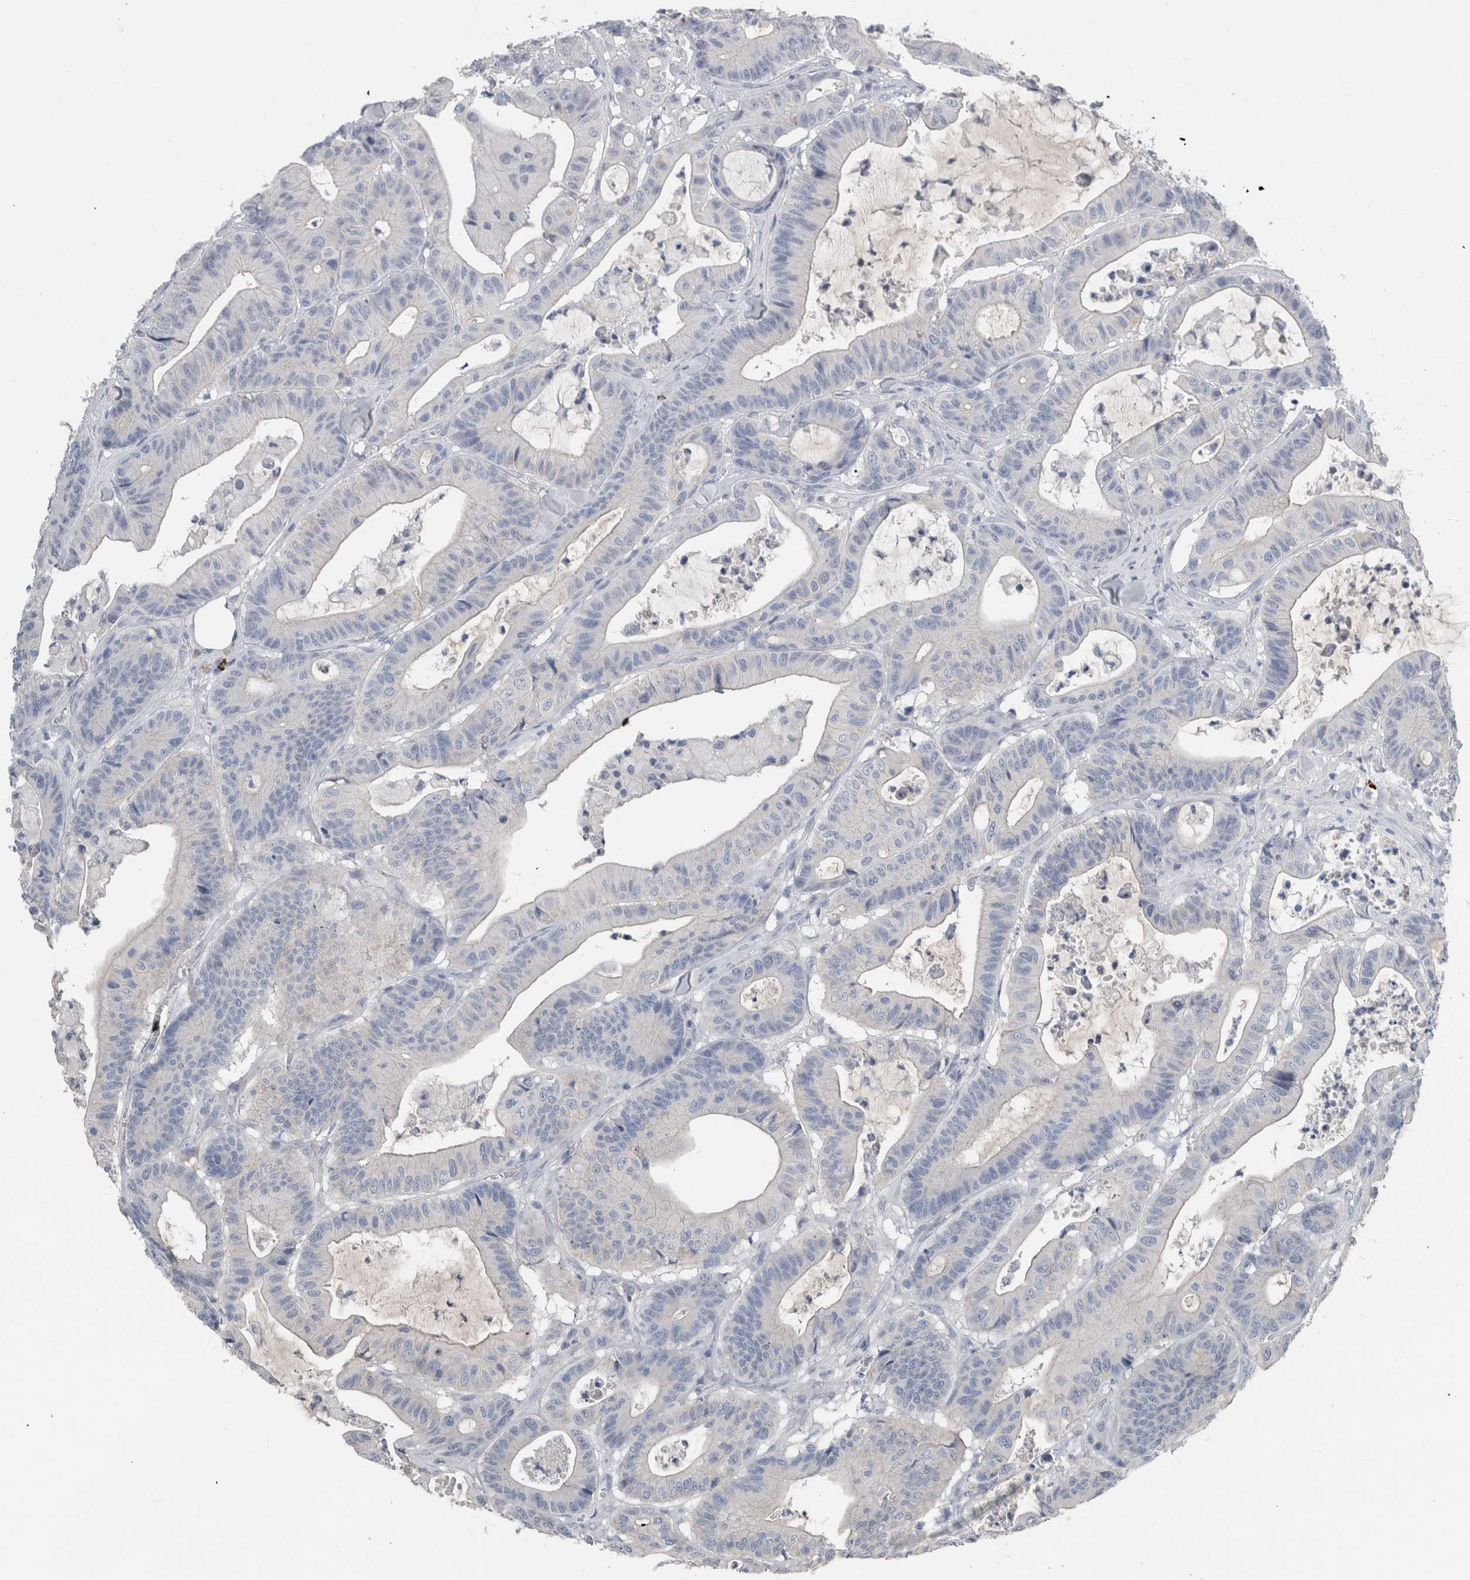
{"staining": {"intensity": "negative", "quantity": "none", "location": "none"}, "tissue": "colorectal cancer", "cell_type": "Tumor cells", "image_type": "cancer", "snomed": [{"axis": "morphology", "description": "Adenocarcinoma, NOS"}, {"axis": "topography", "description": "Colon"}], "caption": "Photomicrograph shows no significant protein positivity in tumor cells of colorectal adenocarcinoma.", "gene": "CRNN", "patient": {"sex": "female", "age": 84}}